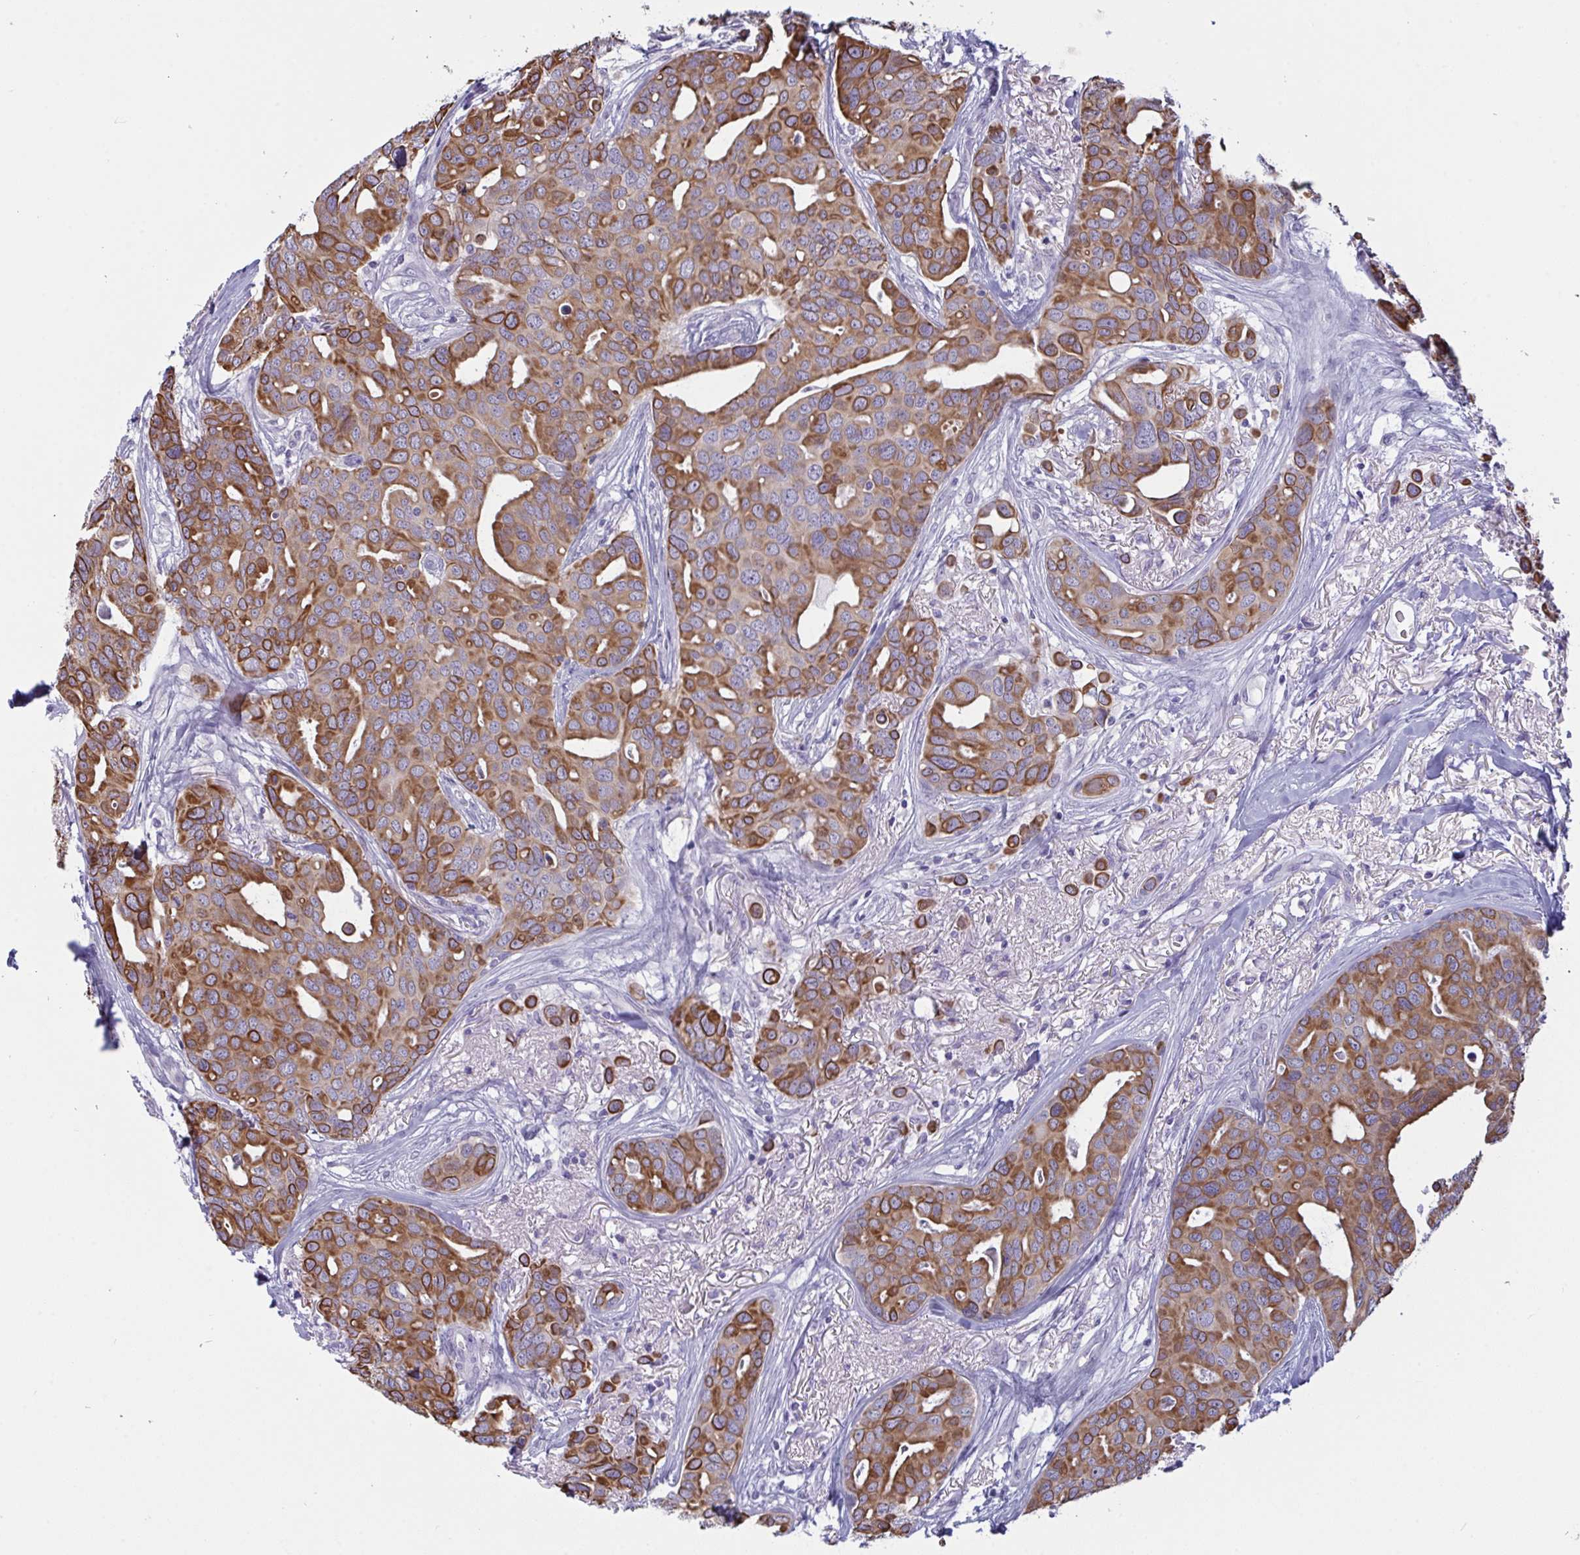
{"staining": {"intensity": "strong", "quantity": "25%-75%", "location": "cytoplasmic/membranous"}, "tissue": "breast cancer", "cell_type": "Tumor cells", "image_type": "cancer", "snomed": [{"axis": "morphology", "description": "Duct carcinoma"}, {"axis": "topography", "description": "Breast"}], "caption": "Immunohistochemical staining of intraductal carcinoma (breast) exhibits high levels of strong cytoplasmic/membranous positivity in about 25%-75% of tumor cells.", "gene": "TENT5D", "patient": {"sex": "female", "age": 54}}